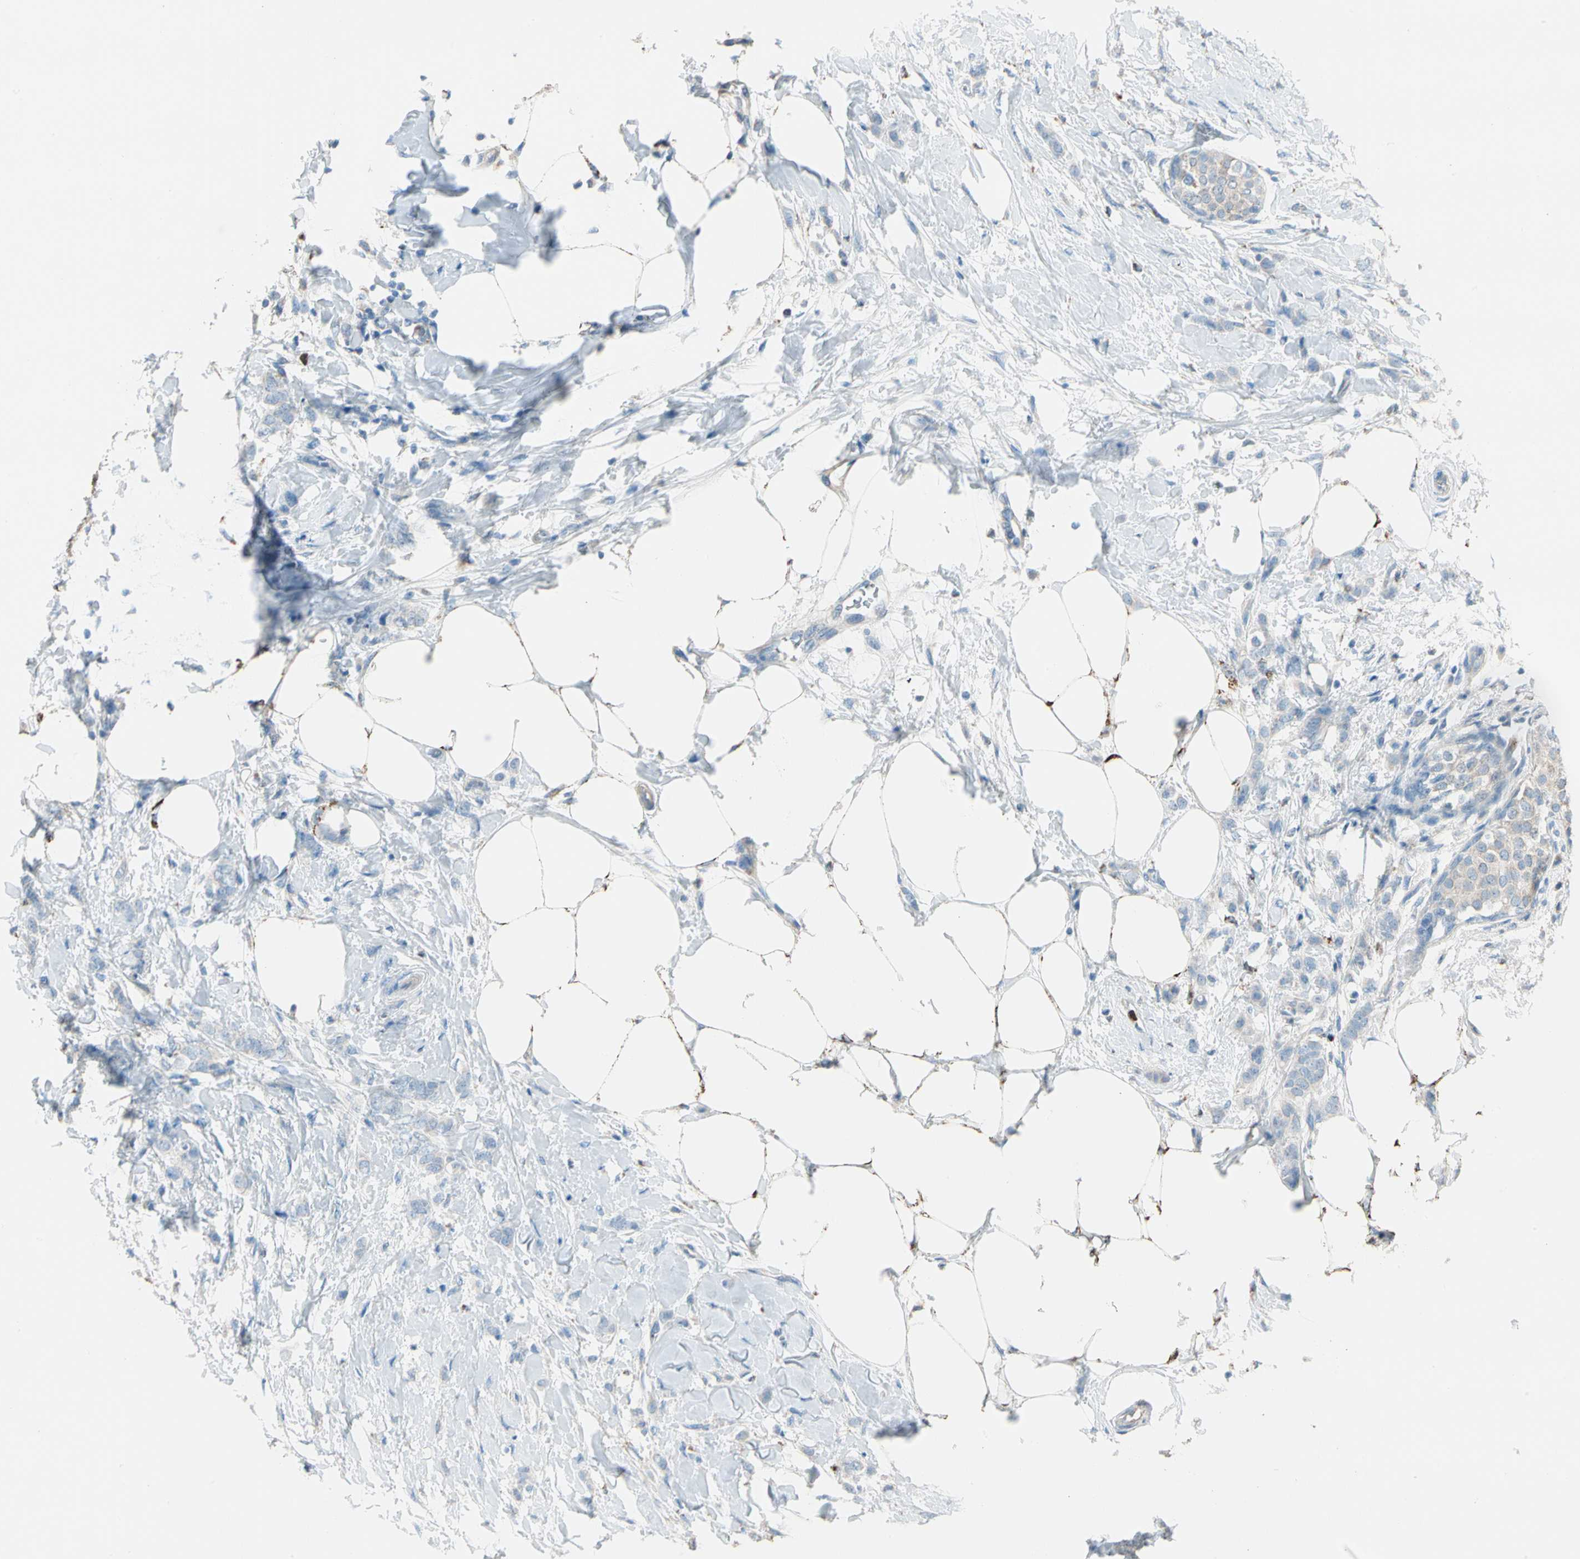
{"staining": {"intensity": "weak", "quantity": ">75%", "location": "cytoplasmic/membranous"}, "tissue": "breast cancer", "cell_type": "Tumor cells", "image_type": "cancer", "snomed": [{"axis": "morphology", "description": "Lobular carcinoma, in situ"}, {"axis": "morphology", "description": "Lobular carcinoma"}, {"axis": "topography", "description": "Breast"}], "caption": "A brown stain shows weak cytoplasmic/membranous expression of a protein in human breast cancer (lobular carcinoma in situ) tumor cells.", "gene": "LY6G6F", "patient": {"sex": "female", "age": 41}}